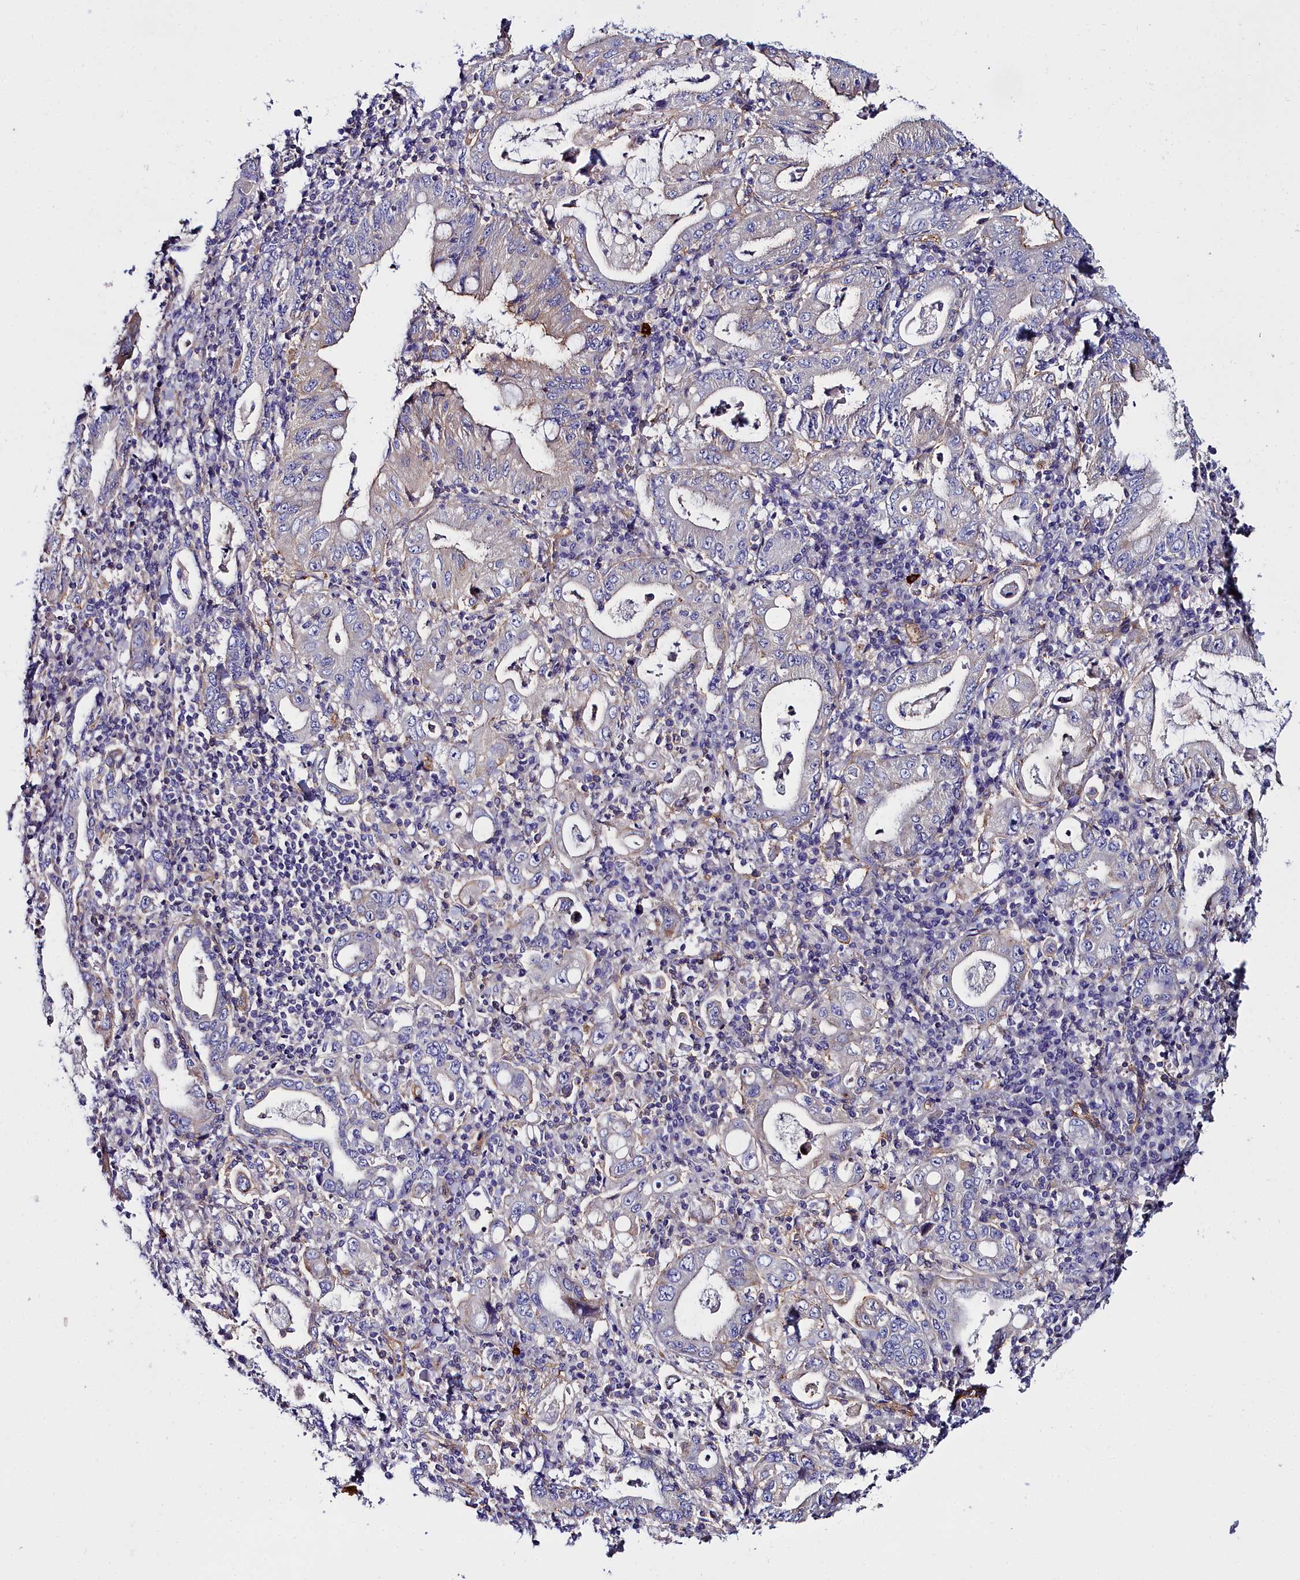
{"staining": {"intensity": "negative", "quantity": "none", "location": "none"}, "tissue": "stomach cancer", "cell_type": "Tumor cells", "image_type": "cancer", "snomed": [{"axis": "morphology", "description": "Normal tissue, NOS"}, {"axis": "morphology", "description": "Adenocarcinoma, NOS"}, {"axis": "topography", "description": "Esophagus"}, {"axis": "topography", "description": "Stomach, upper"}, {"axis": "topography", "description": "Peripheral nerve tissue"}], "caption": "Protein analysis of stomach adenocarcinoma demonstrates no significant positivity in tumor cells.", "gene": "FADS3", "patient": {"sex": "male", "age": 62}}